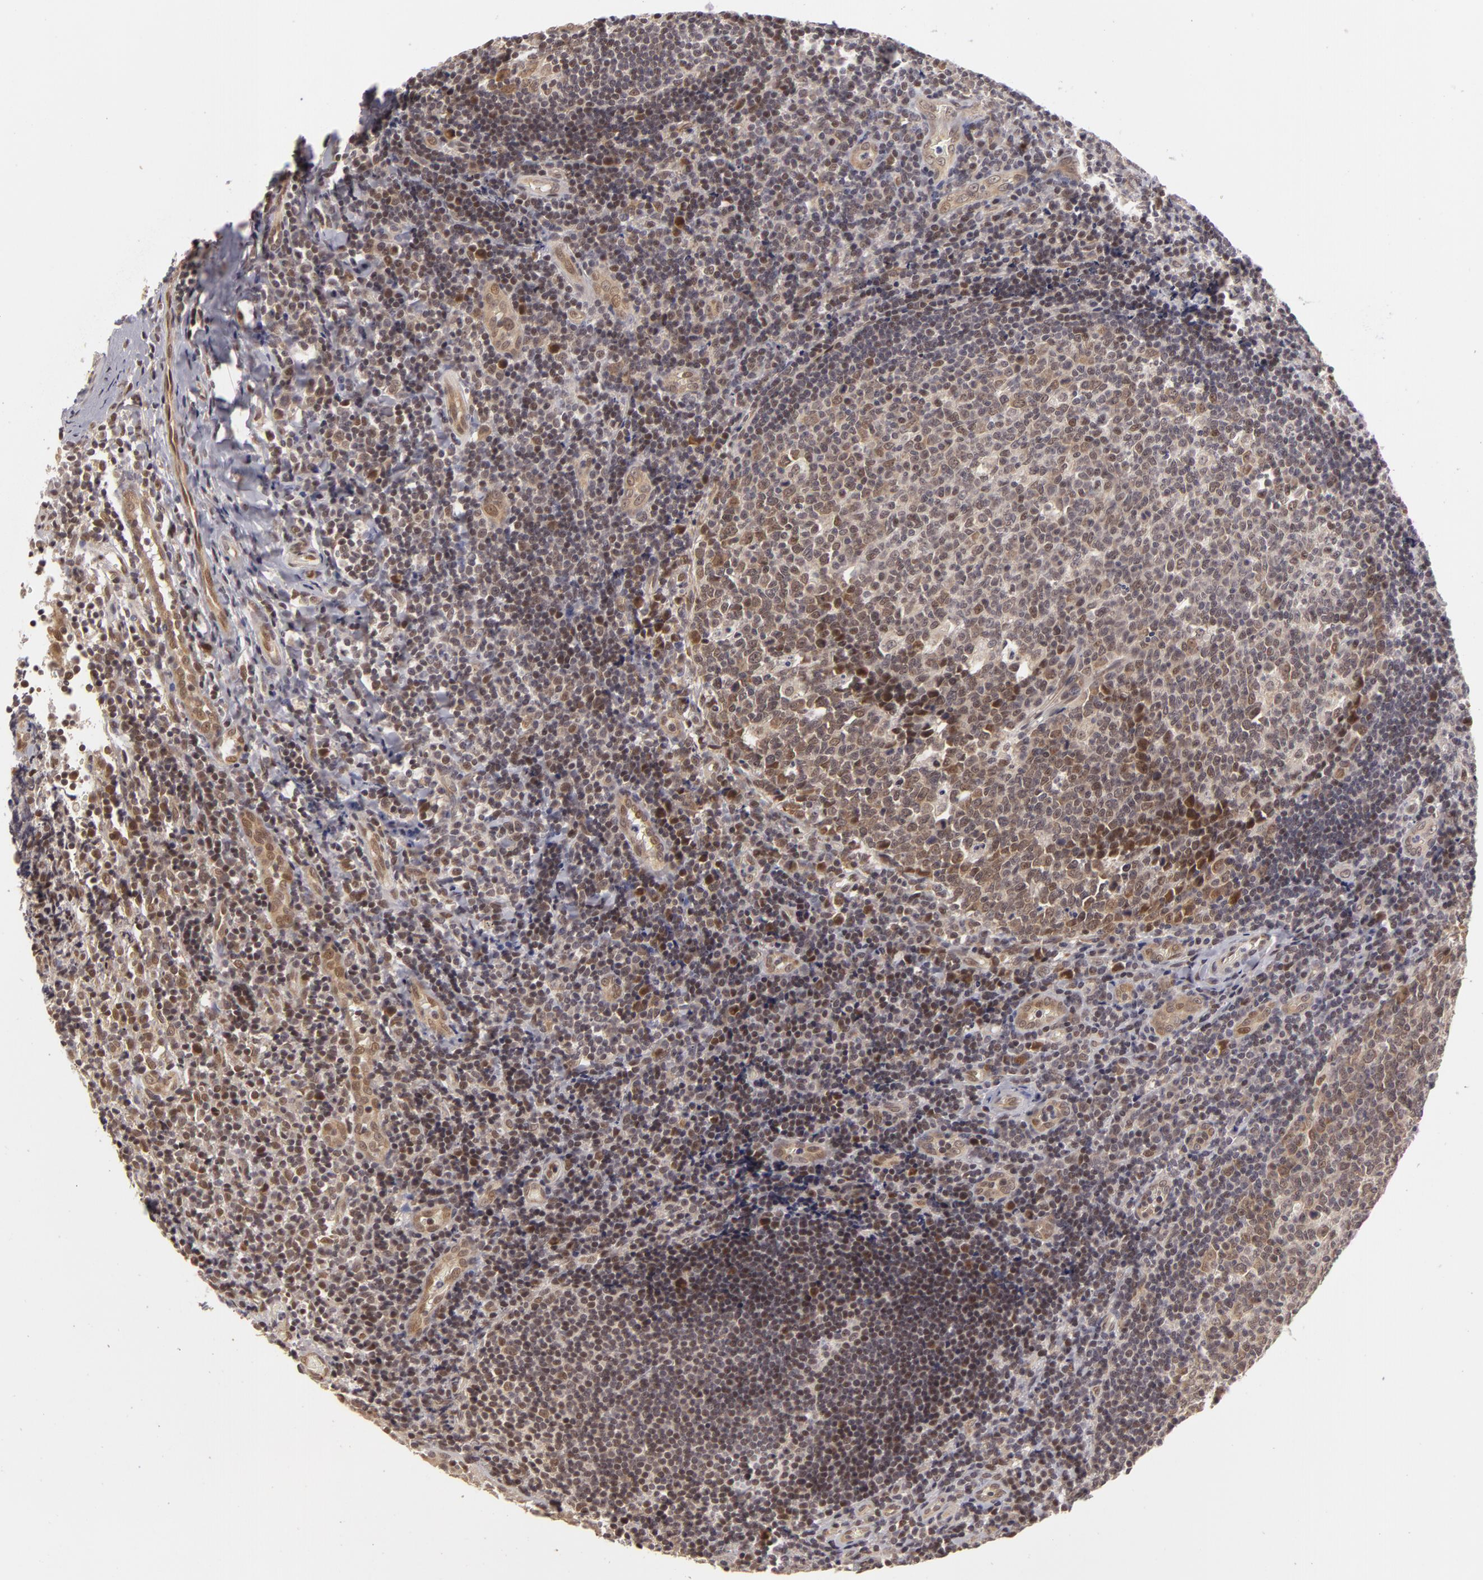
{"staining": {"intensity": "weak", "quantity": ">75%", "location": "cytoplasmic/membranous,nuclear"}, "tissue": "tonsil", "cell_type": "Germinal center cells", "image_type": "normal", "snomed": [{"axis": "morphology", "description": "Normal tissue, NOS"}, {"axis": "topography", "description": "Tonsil"}], "caption": "Immunohistochemistry (IHC) image of unremarkable tonsil: human tonsil stained using immunohistochemistry (IHC) demonstrates low levels of weak protein expression localized specifically in the cytoplasmic/membranous,nuclear of germinal center cells, appearing as a cytoplasmic/membranous,nuclear brown color.", "gene": "ZNF133", "patient": {"sex": "female", "age": 41}}